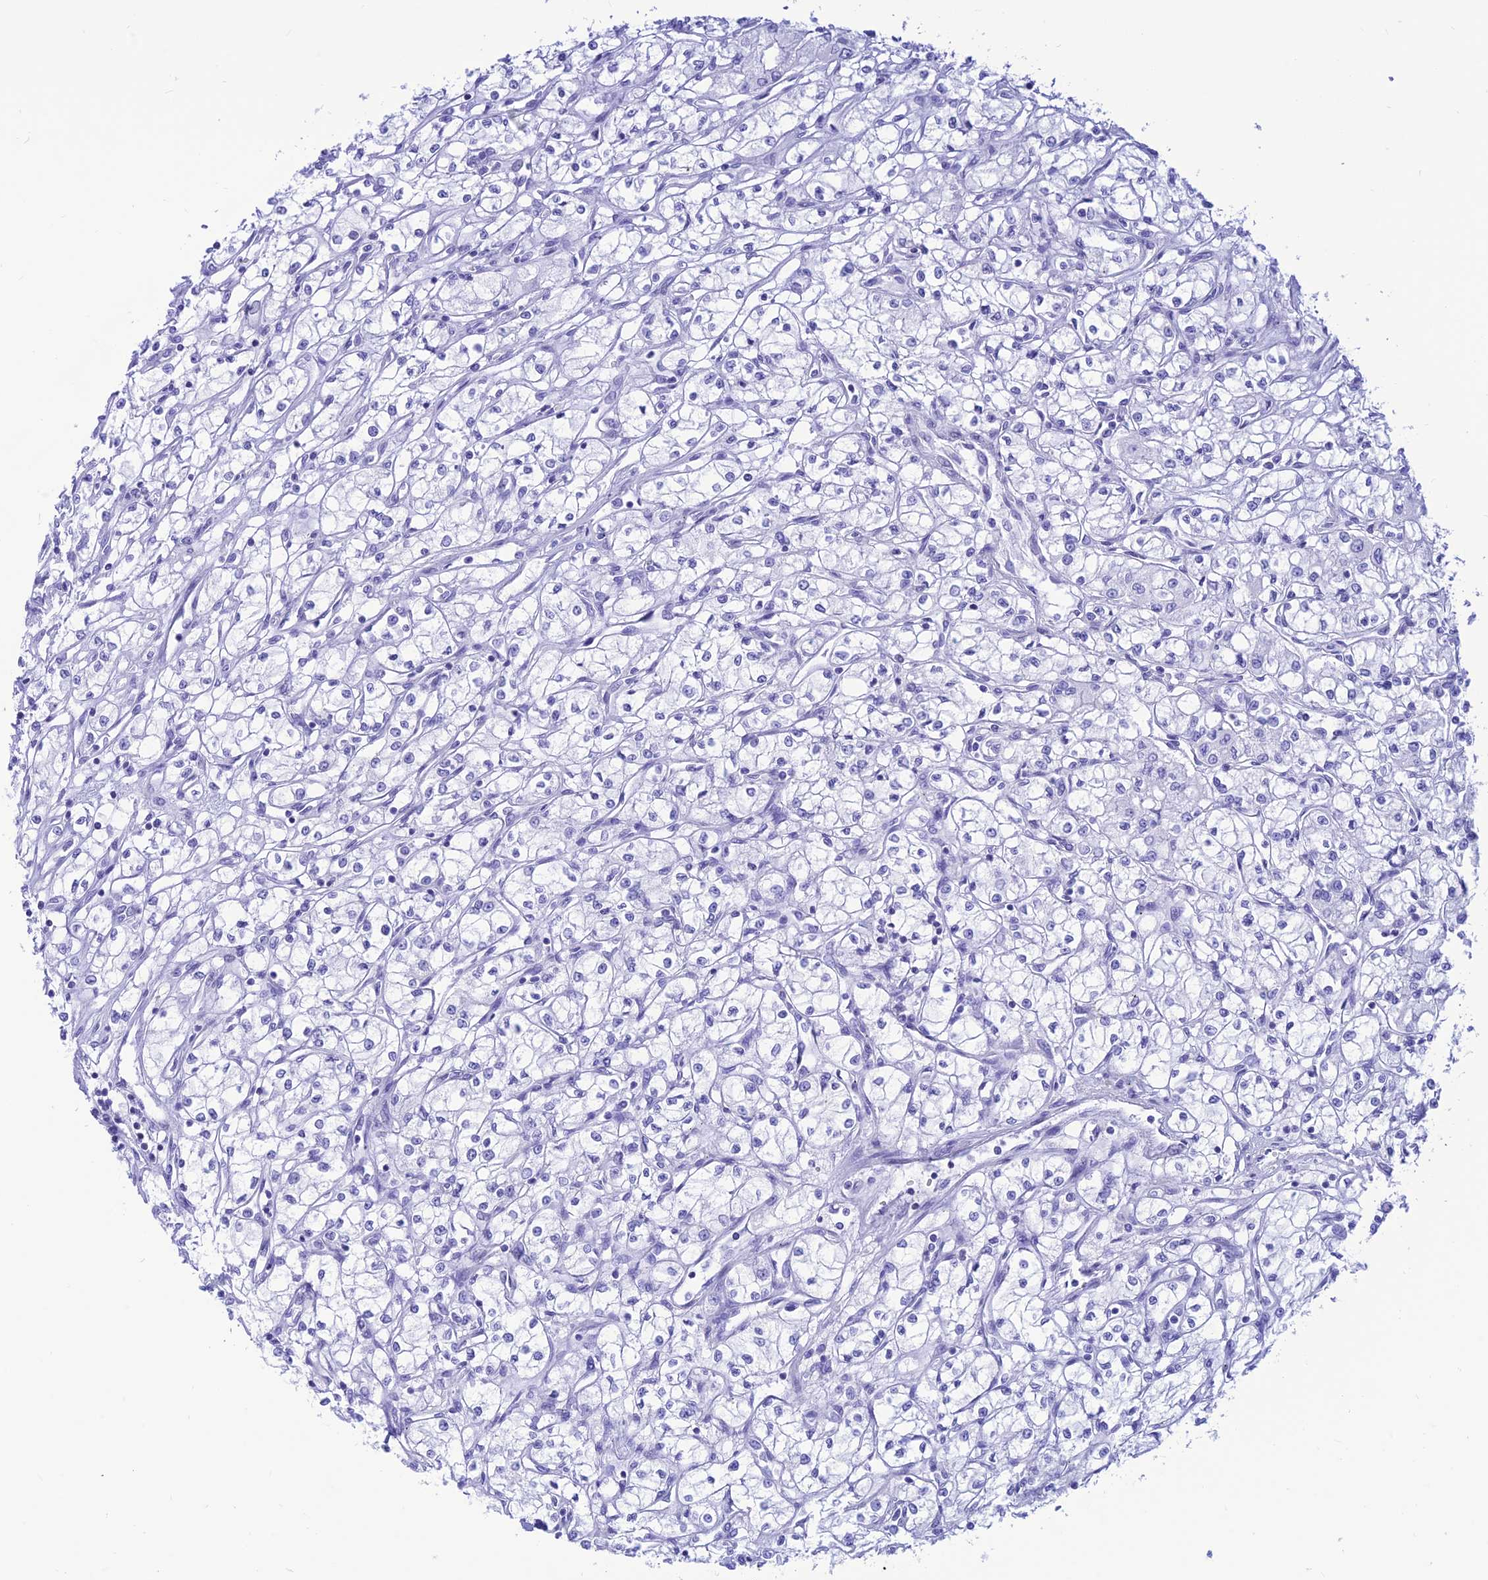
{"staining": {"intensity": "negative", "quantity": "none", "location": "none"}, "tissue": "renal cancer", "cell_type": "Tumor cells", "image_type": "cancer", "snomed": [{"axis": "morphology", "description": "Adenocarcinoma, NOS"}, {"axis": "topography", "description": "Kidney"}], "caption": "Tumor cells show no significant protein expression in adenocarcinoma (renal). (DAB (3,3'-diaminobenzidine) immunohistochemistry (IHC) visualized using brightfield microscopy, high magnification).", "gene": "PRNP", "patient": {"sex": "male", "age": 59}}